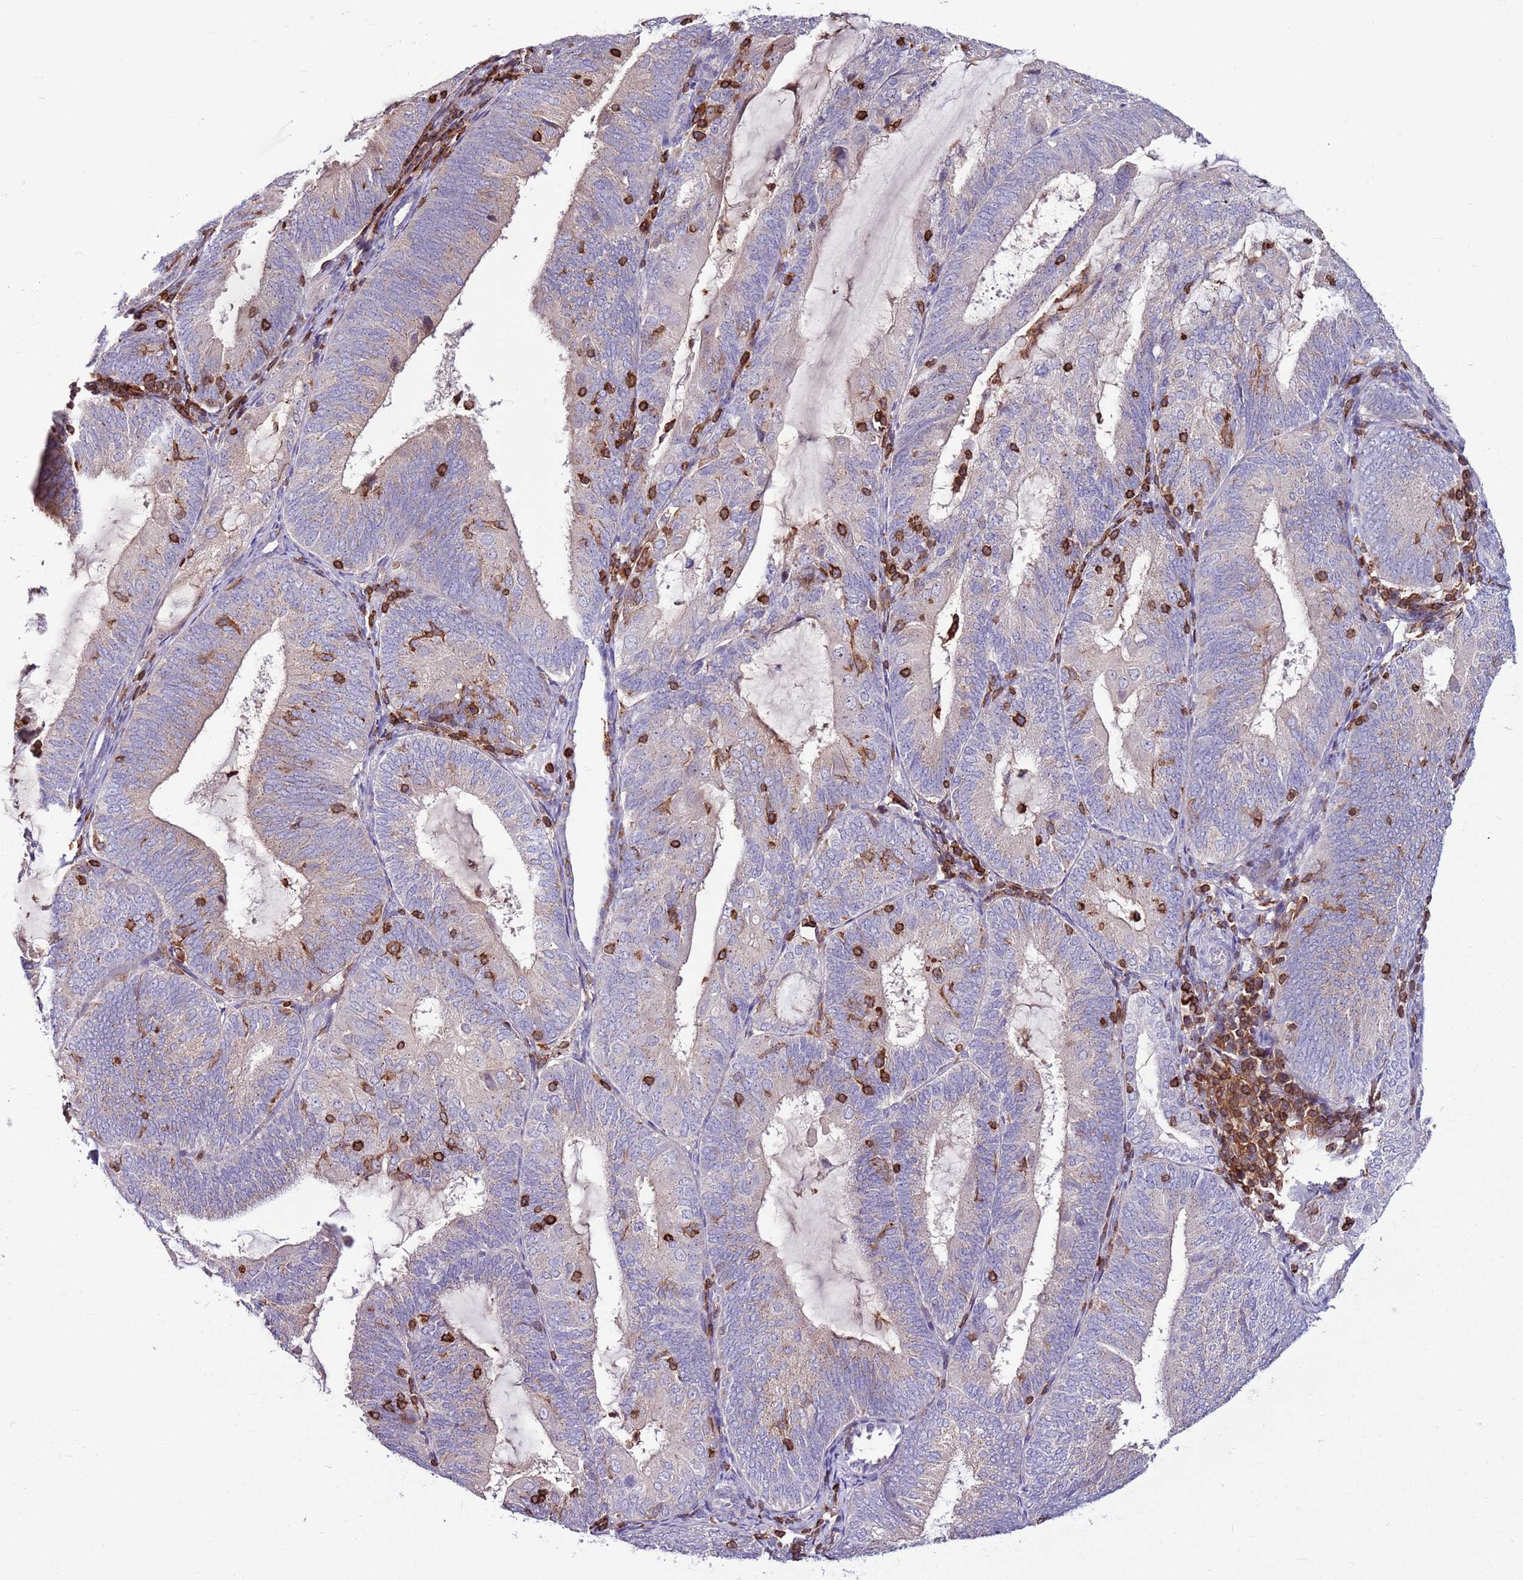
{"staining": {"intensity": "weak", "quantity": "25%-75%", "location": "cytoplasmic/membranous"}, "tissue": "endometrial cancer", "cell_type": "Tumor cells", "image_type": "cancer", "snomed": [{"axis": "morphology", "description": "Adenocarcinoma, NOS"}, {"axis": "topography", "description": "Endometrium"}], "caption": "Protein staining of adenocarcinoma (endometrial) tissue demonstrates weak cytoplasmic/membranous staining in approximately 25%-75% of tumor cells.", "gene": "ZSWIM1", "patient": {"sex": "female", "age": 81}}